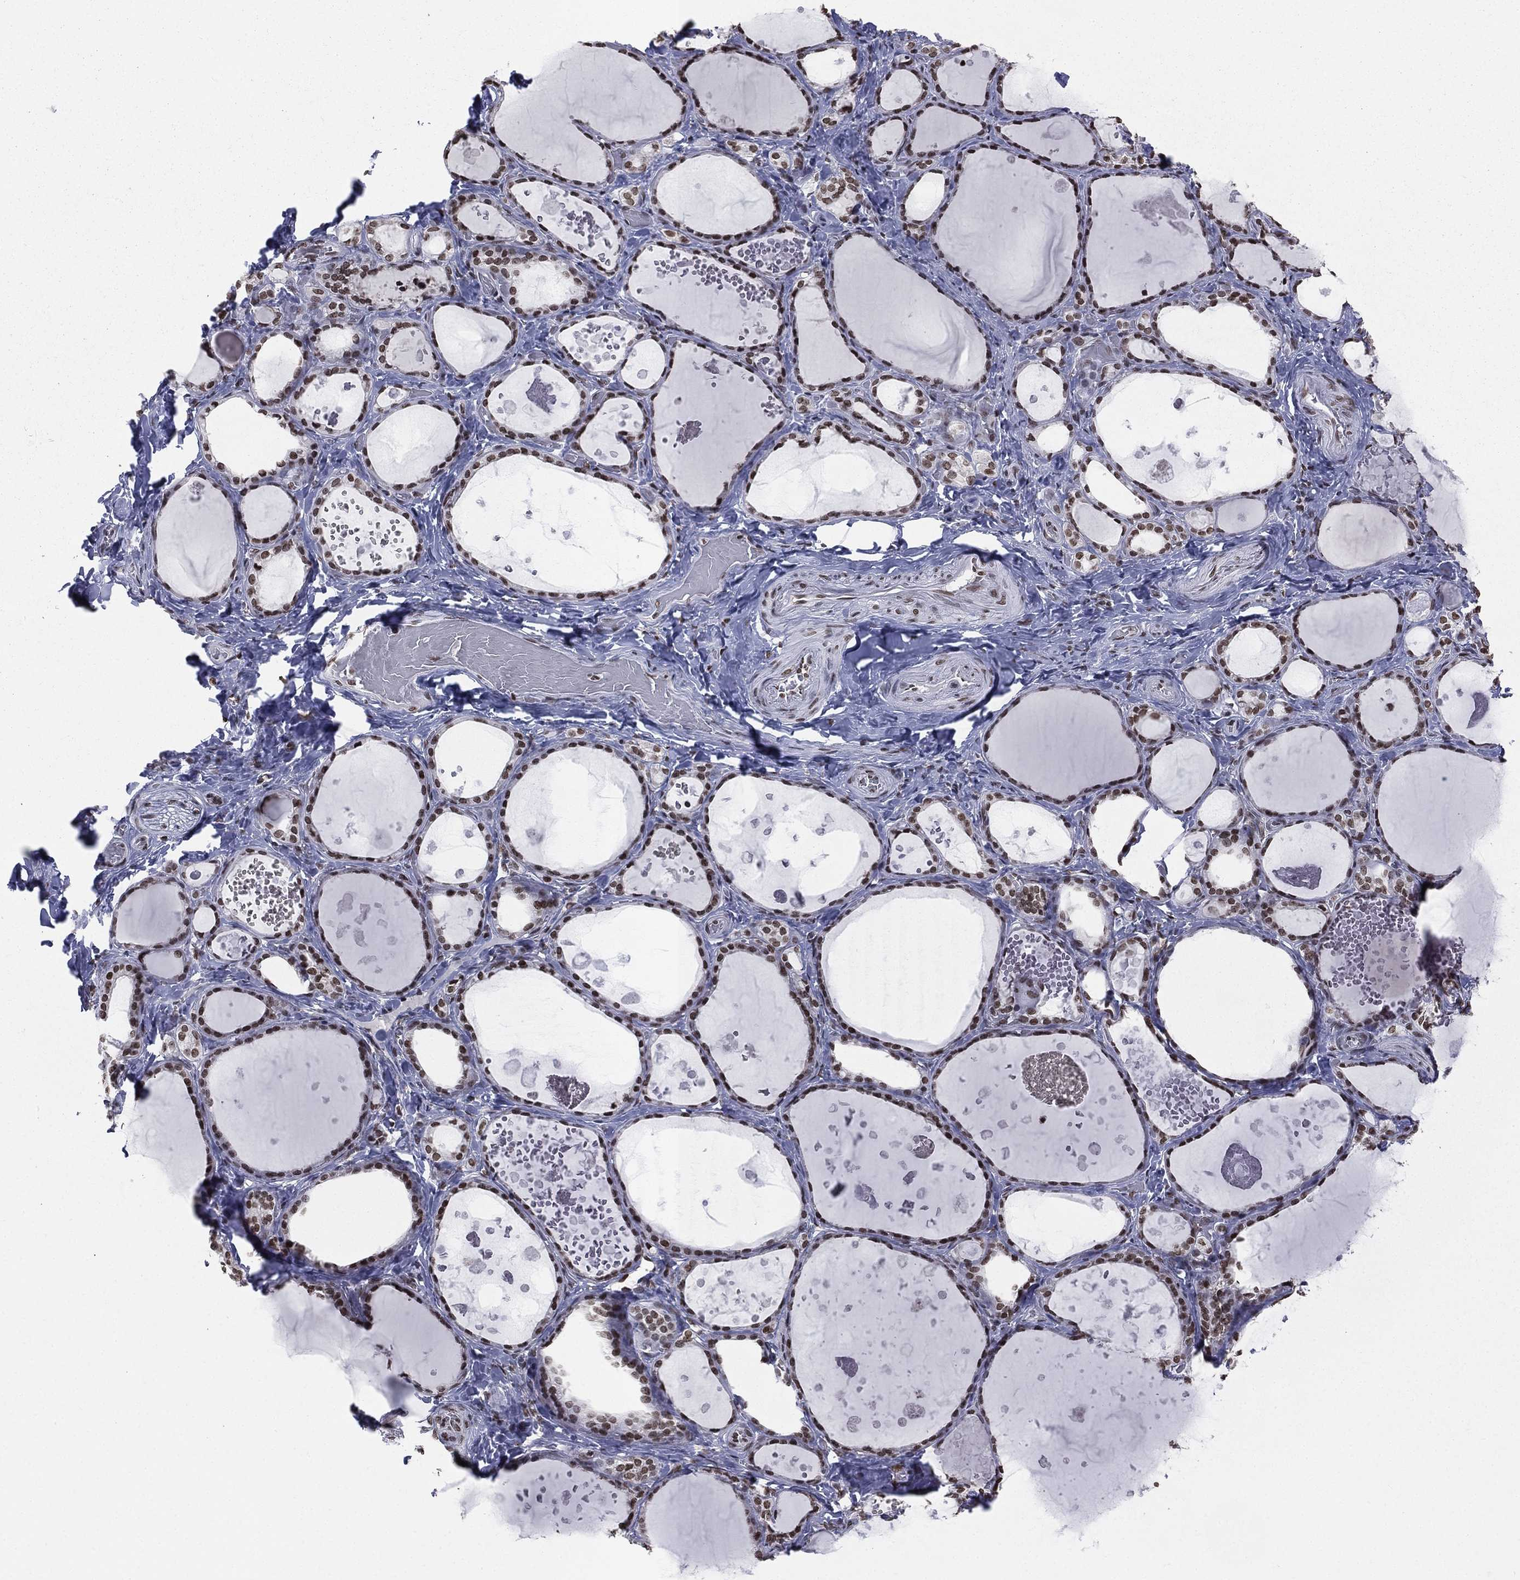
{"staining": {"intensity": "strong", "quantity": ">75%", "location": "nuclear"}, "tissue": "thyroid gland", "cell_type": "Glandular cells", "image_type": "normal", "snomed": [{"axis": "morphology", "description": "Normal tissue, NOS"}, {"axis": "topography", "description": "Thyroid gland"}], "caption": "Immunohistochemistry (IHC) micrograph of unremarkable thyroid gland: human thyroid gland stained using immunohistochemistry displays high levels of strong protein expression localized specifically in the nuclear of glandular cells, appearing as a nuclear brown color.", "gene": "RFX7", "patient": {"sex": "female", "age": 56}}